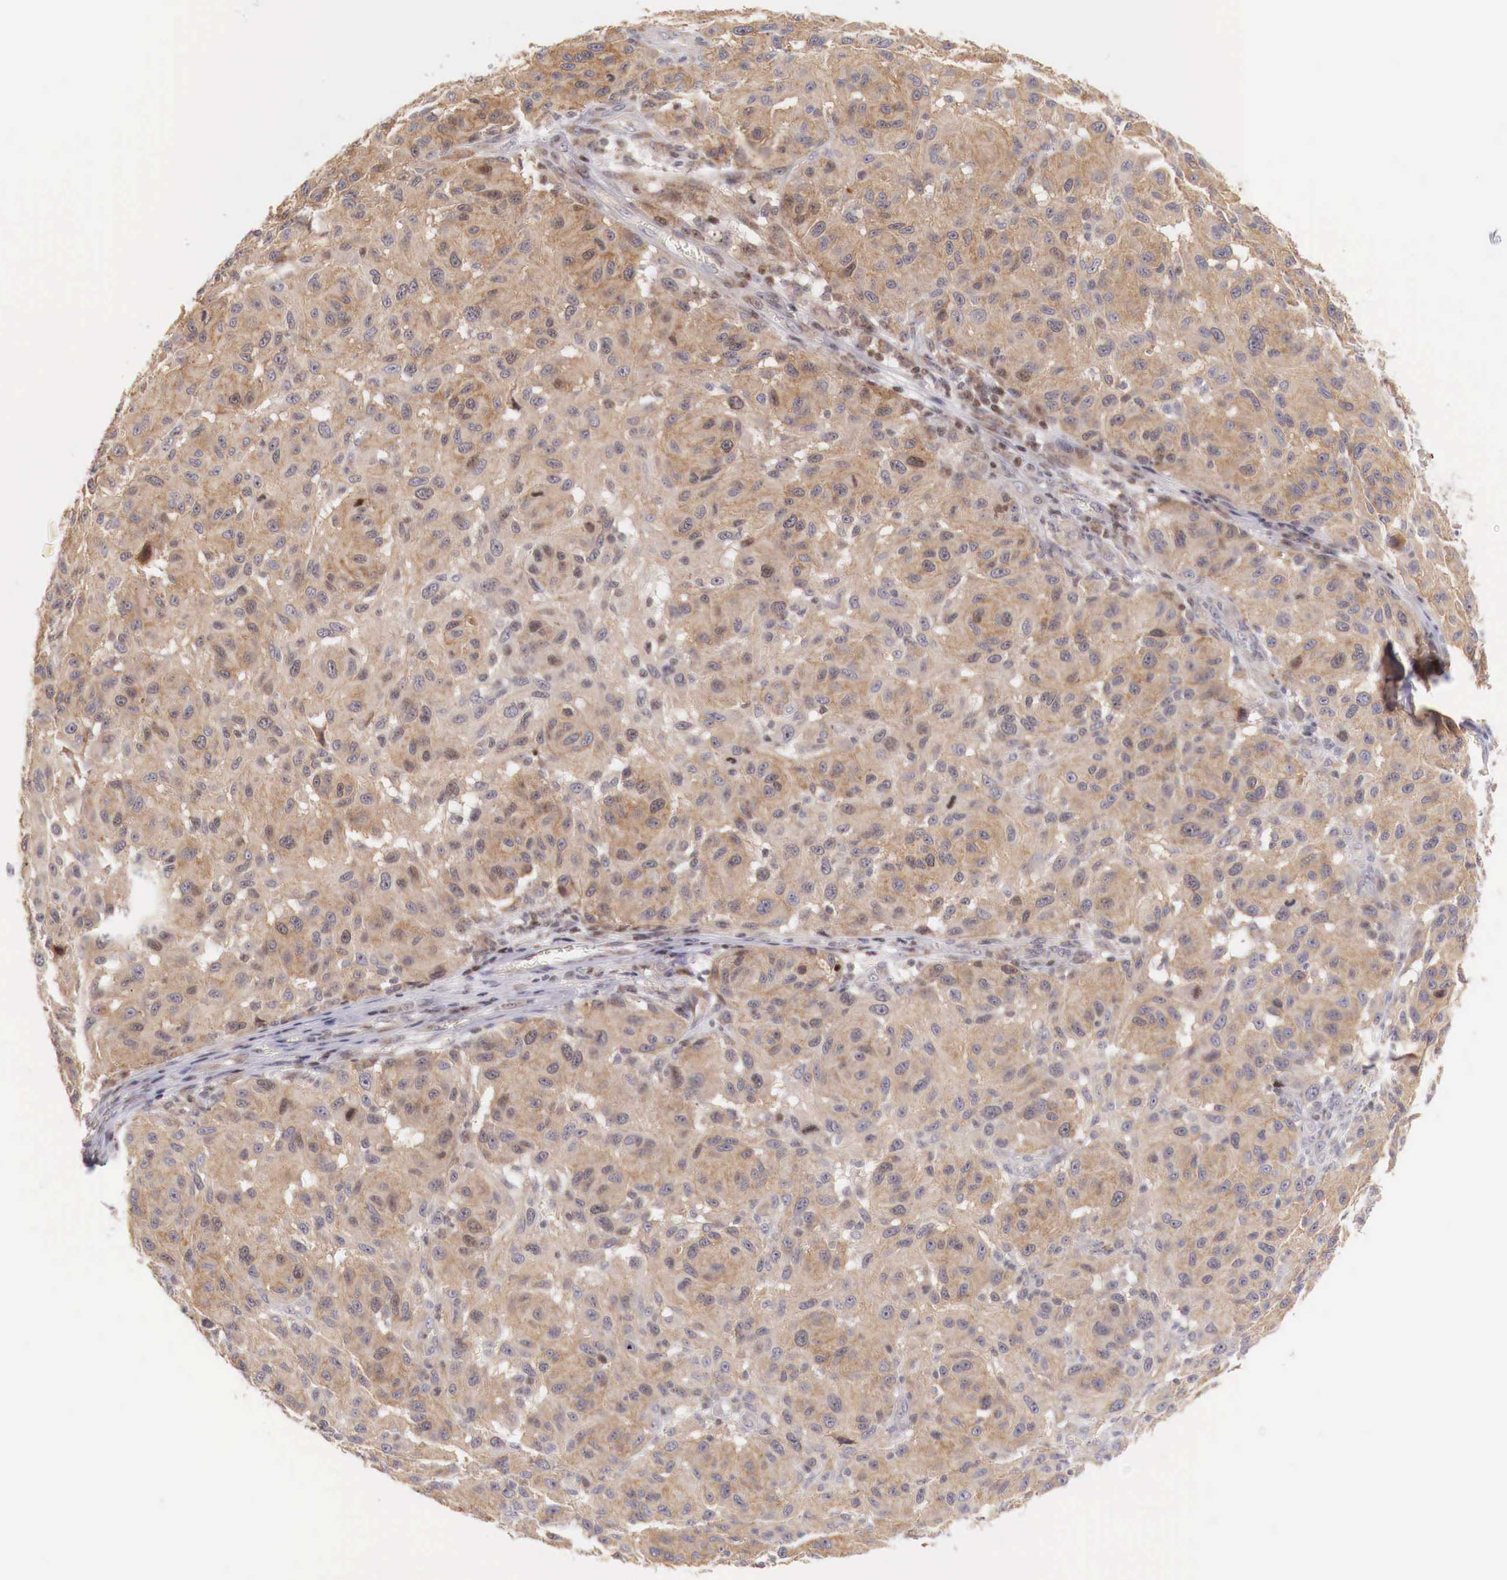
{"staining": {"intensity": "moderate", "quantity": ">75%", "location": "cytoplasmic/membranous"}, "tissue": "melanoma", "cell_type": "Tumor cells", "image_type": "cancer", "snomed": [{"axis": "morphology", "description": "Malignant melanoma, NOS"}, {"axis": "topography", "description": "Skin"}], "caption": "Melanoma was stained to show a protein in brown. There is medium levels of moderate cytoplasmic/membranous expression in approximately >75% of tumor cells.", "gene": "CLCN5", "patient": {"sex": "female", "age": 77}}